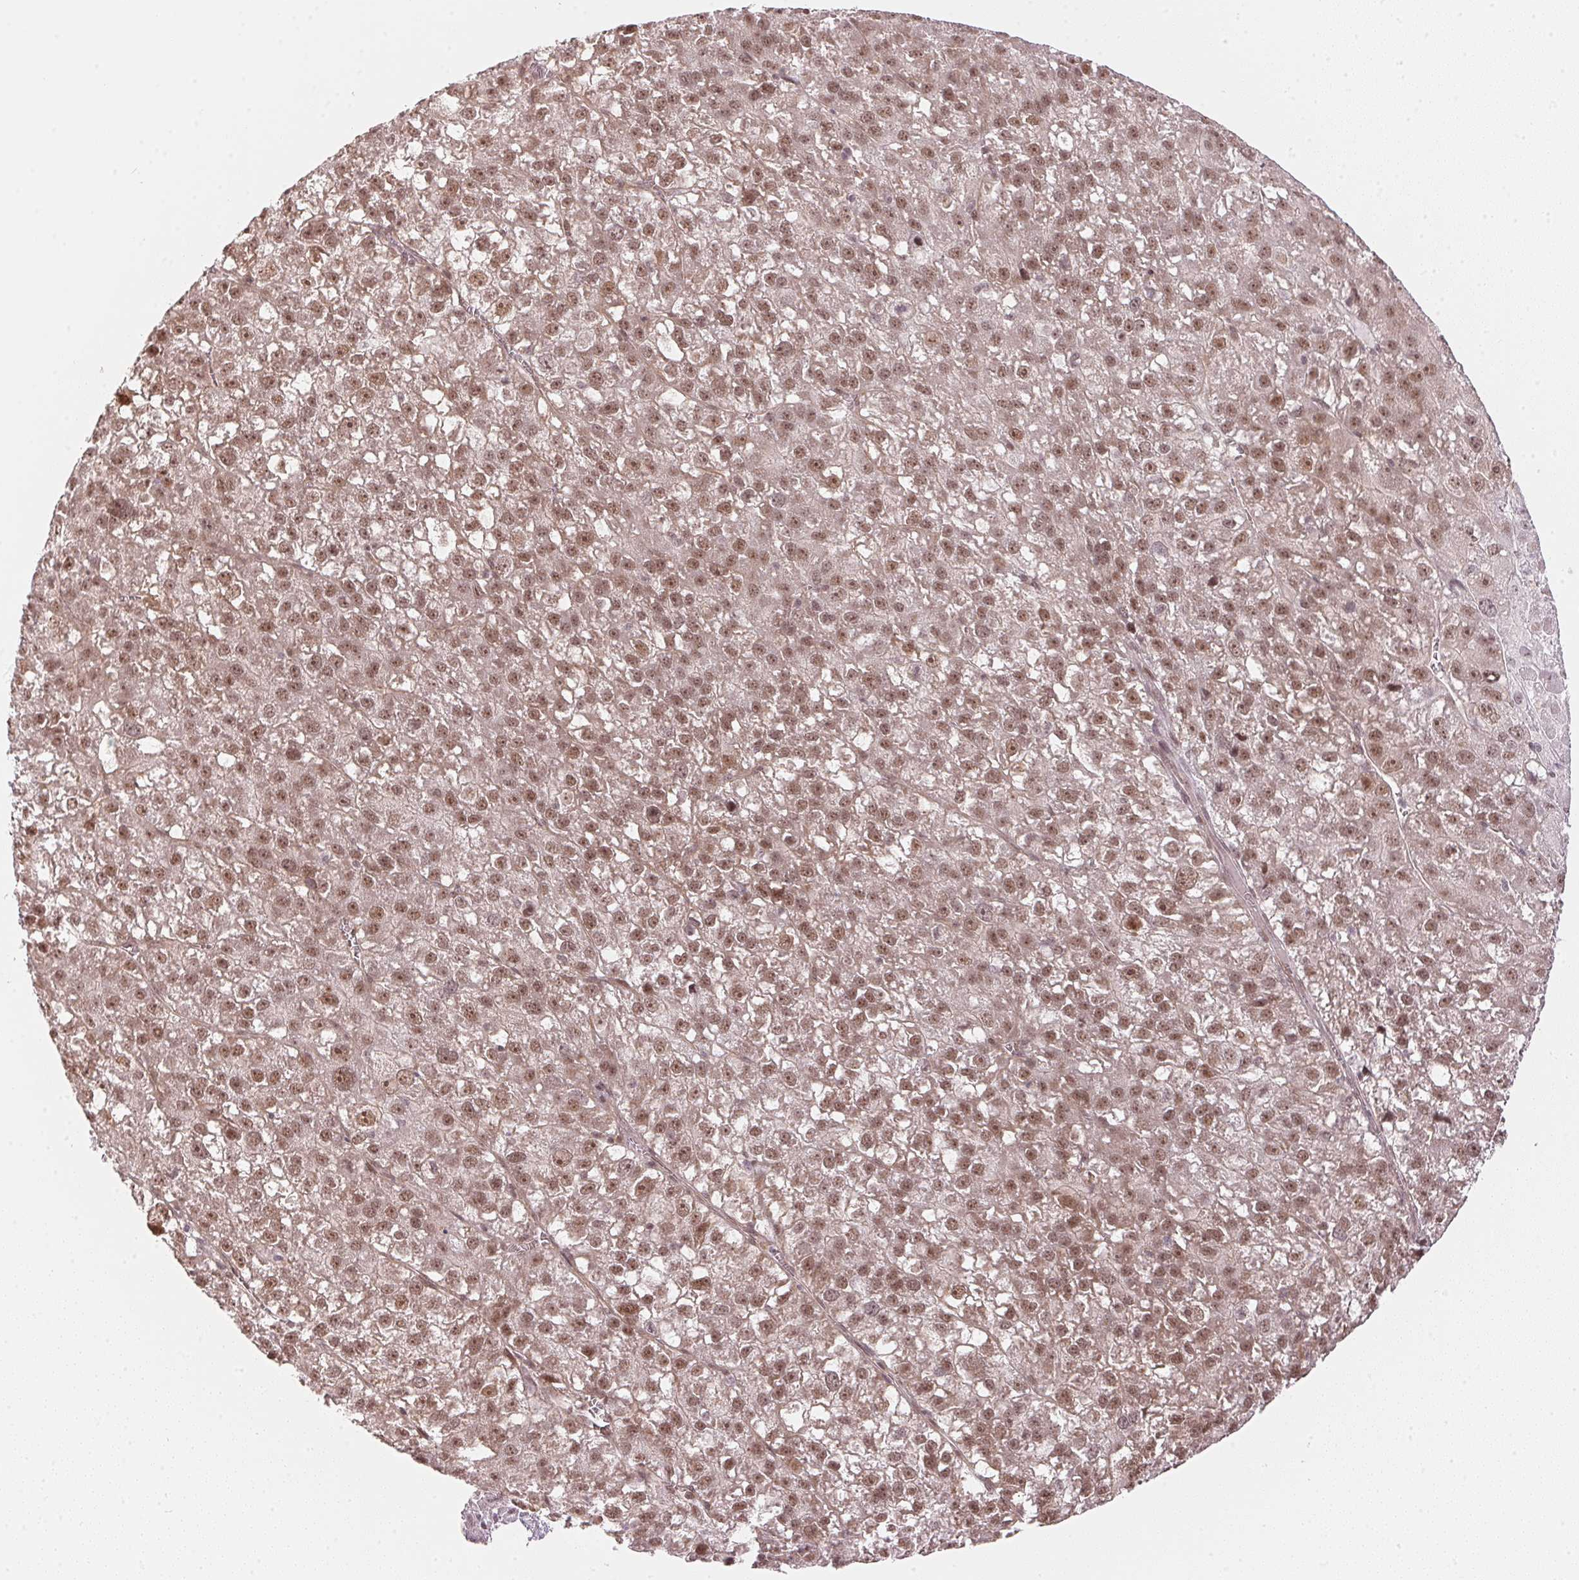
{"staining": {"intensity": "moderate", "quantity": ">75%", "location": "nuclear"}, "tissue": "liver cancer", "cell_type": "Tumor cells", "image_type": "cancer", "snomed": [{"axis": "morphology", "description": "Carcinoma, Hepatocellular, NOS"}, {"axis": "topography", "description": "Liver"}], "caption": "Immunohistochemistry (DAB) staining of human liver cancer (hepatocellular carcinoma) demonstrates moderate nuclear protein staining in approximately >75% of tumor cells.", "gene": "KAT6A", "patient": {"sex": "female", "age": 70}}